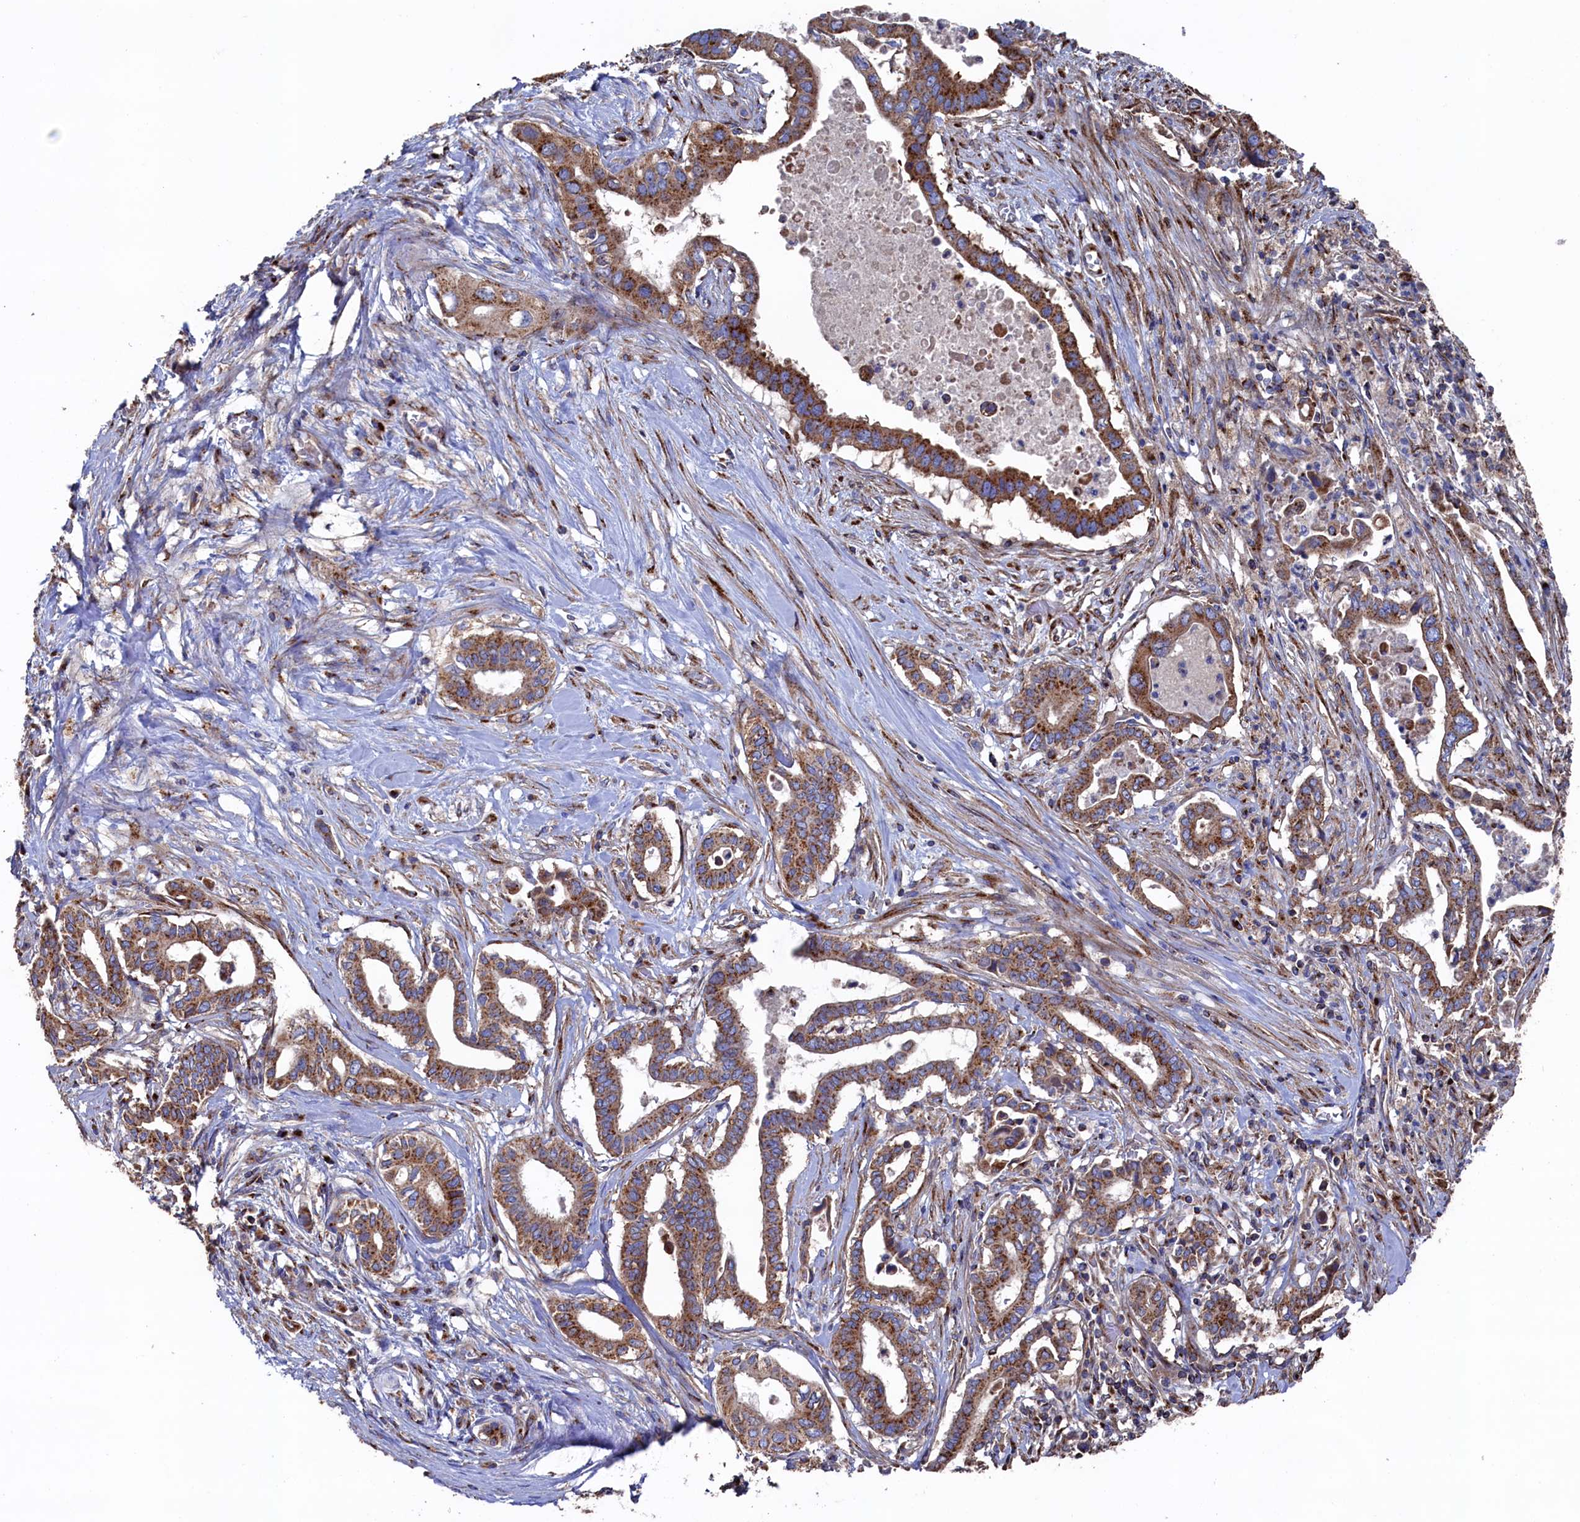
{"staining": {"intensity": "strong", "quantity": ">75%", "location": "cytoplasmic/membranous"}, "tissue": "pancreatic cancer", "cell_type": "Tumor cells", "image_type": "cancer", "snomed": [{"axis": "morphology", "description": "Adenocarcinoma, NOS"}, {"axis": "topography", "description": "Pancreas"}], "caption": "DAB (3,3'-diaminobenzidine) immunohistochemical staining of pancreatic cancer shows strong cytoplasmic/membranous protein staining in approximately >75% of tumor cells. The staining is performed using DAB (3,3'-diaminobenzidine) brown chromogen to label protein expression. The nuclei are counter-stained blue using hematoxylin.", "gene": "PRRC1", "patient": {"sex": "female", "age": 77}}